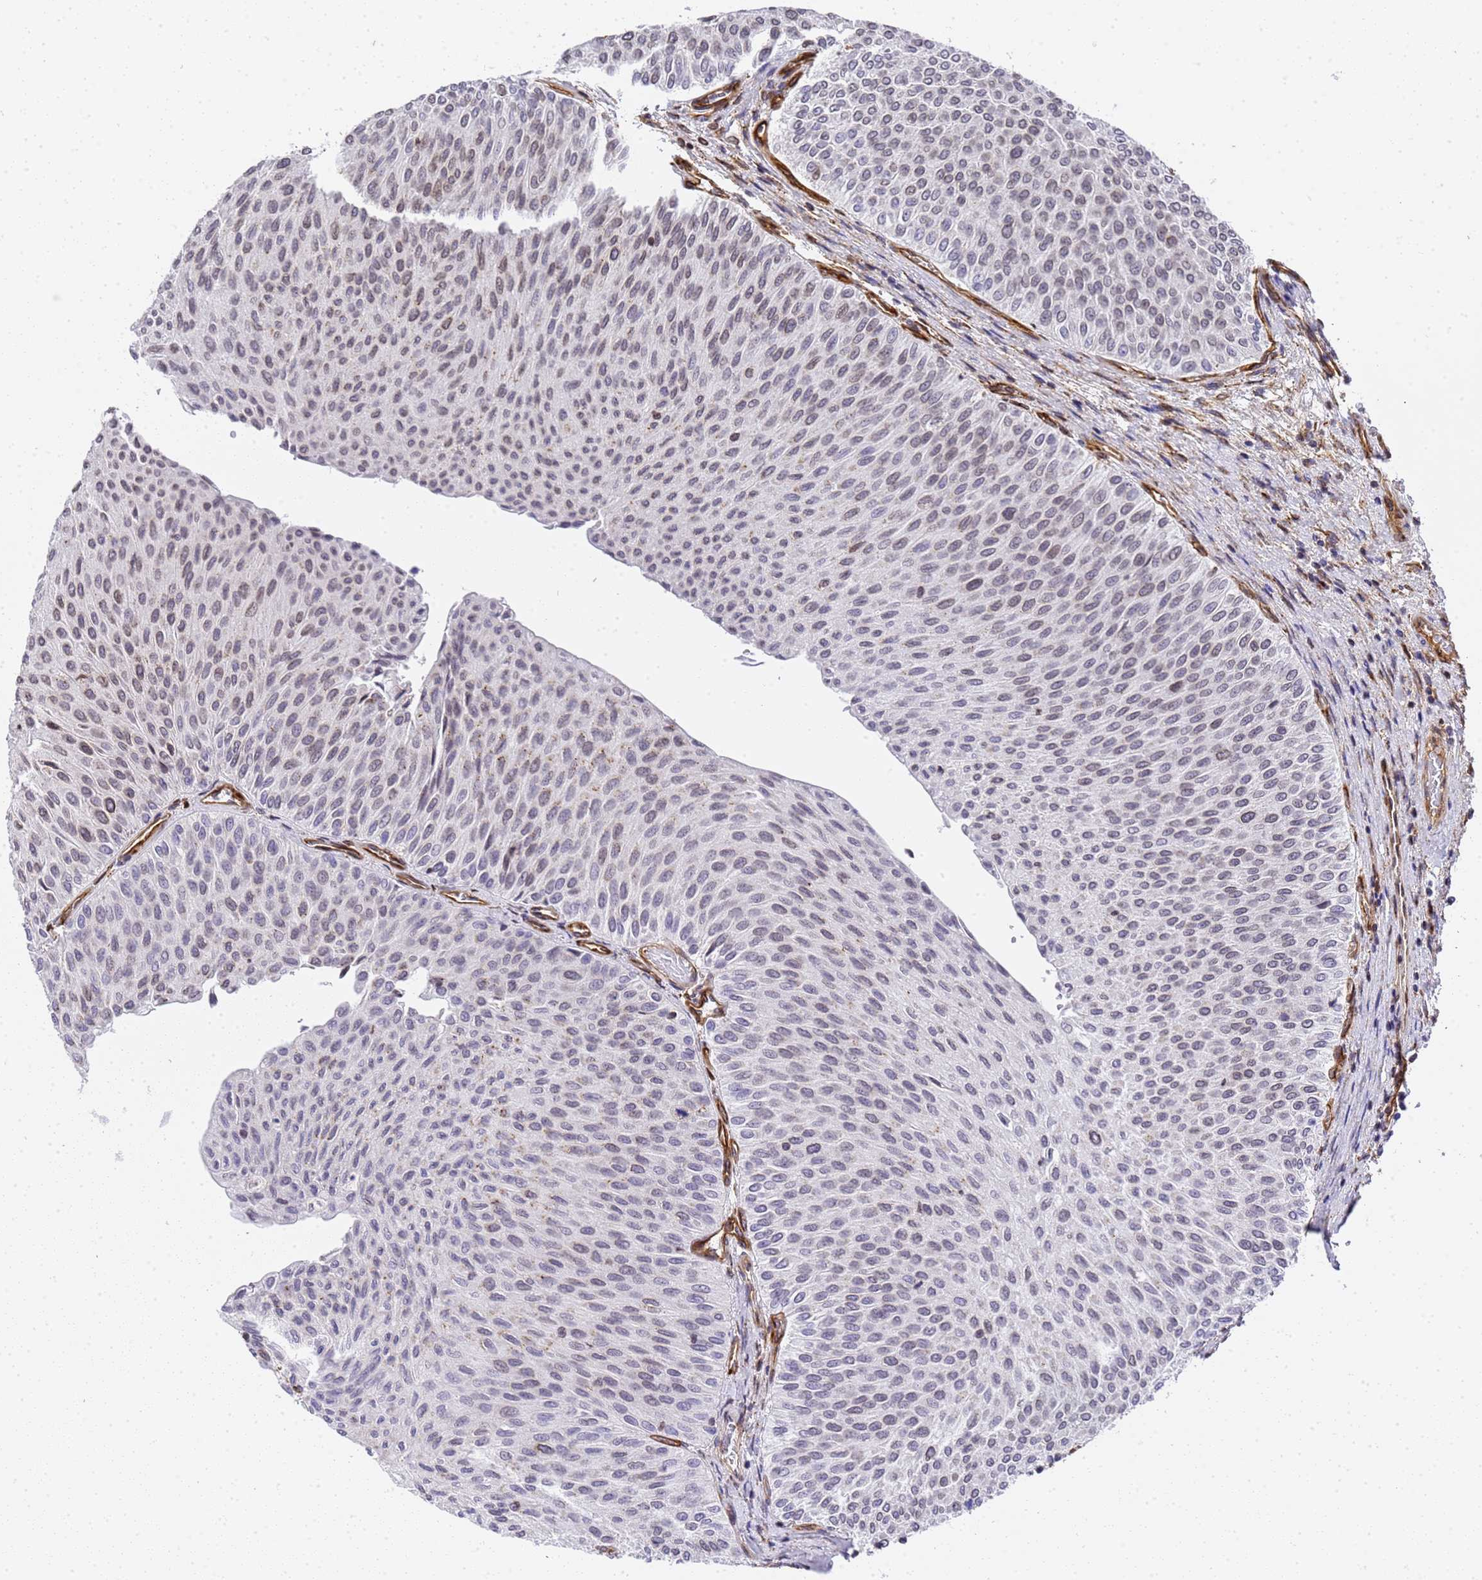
{"staining": {"intensity": "negative", "quantity": "none", "location": "none"}, "tissue": "urothelial cancer", "cell_type": "Tumor cells", "image_type": "cancer", "snomed": [{"axis": "morphology", "description": "Urothelial carcinoma, Low grade"}, {"axis": "topography", "description": "Urinary bladder"}], "caption": "Protein analysis of low-grade urothelial carcinoma demonstrates no significant staining in tumor cells.", "gene": "IGFBP7", "patient": {"sex": "male", "age": 78}}